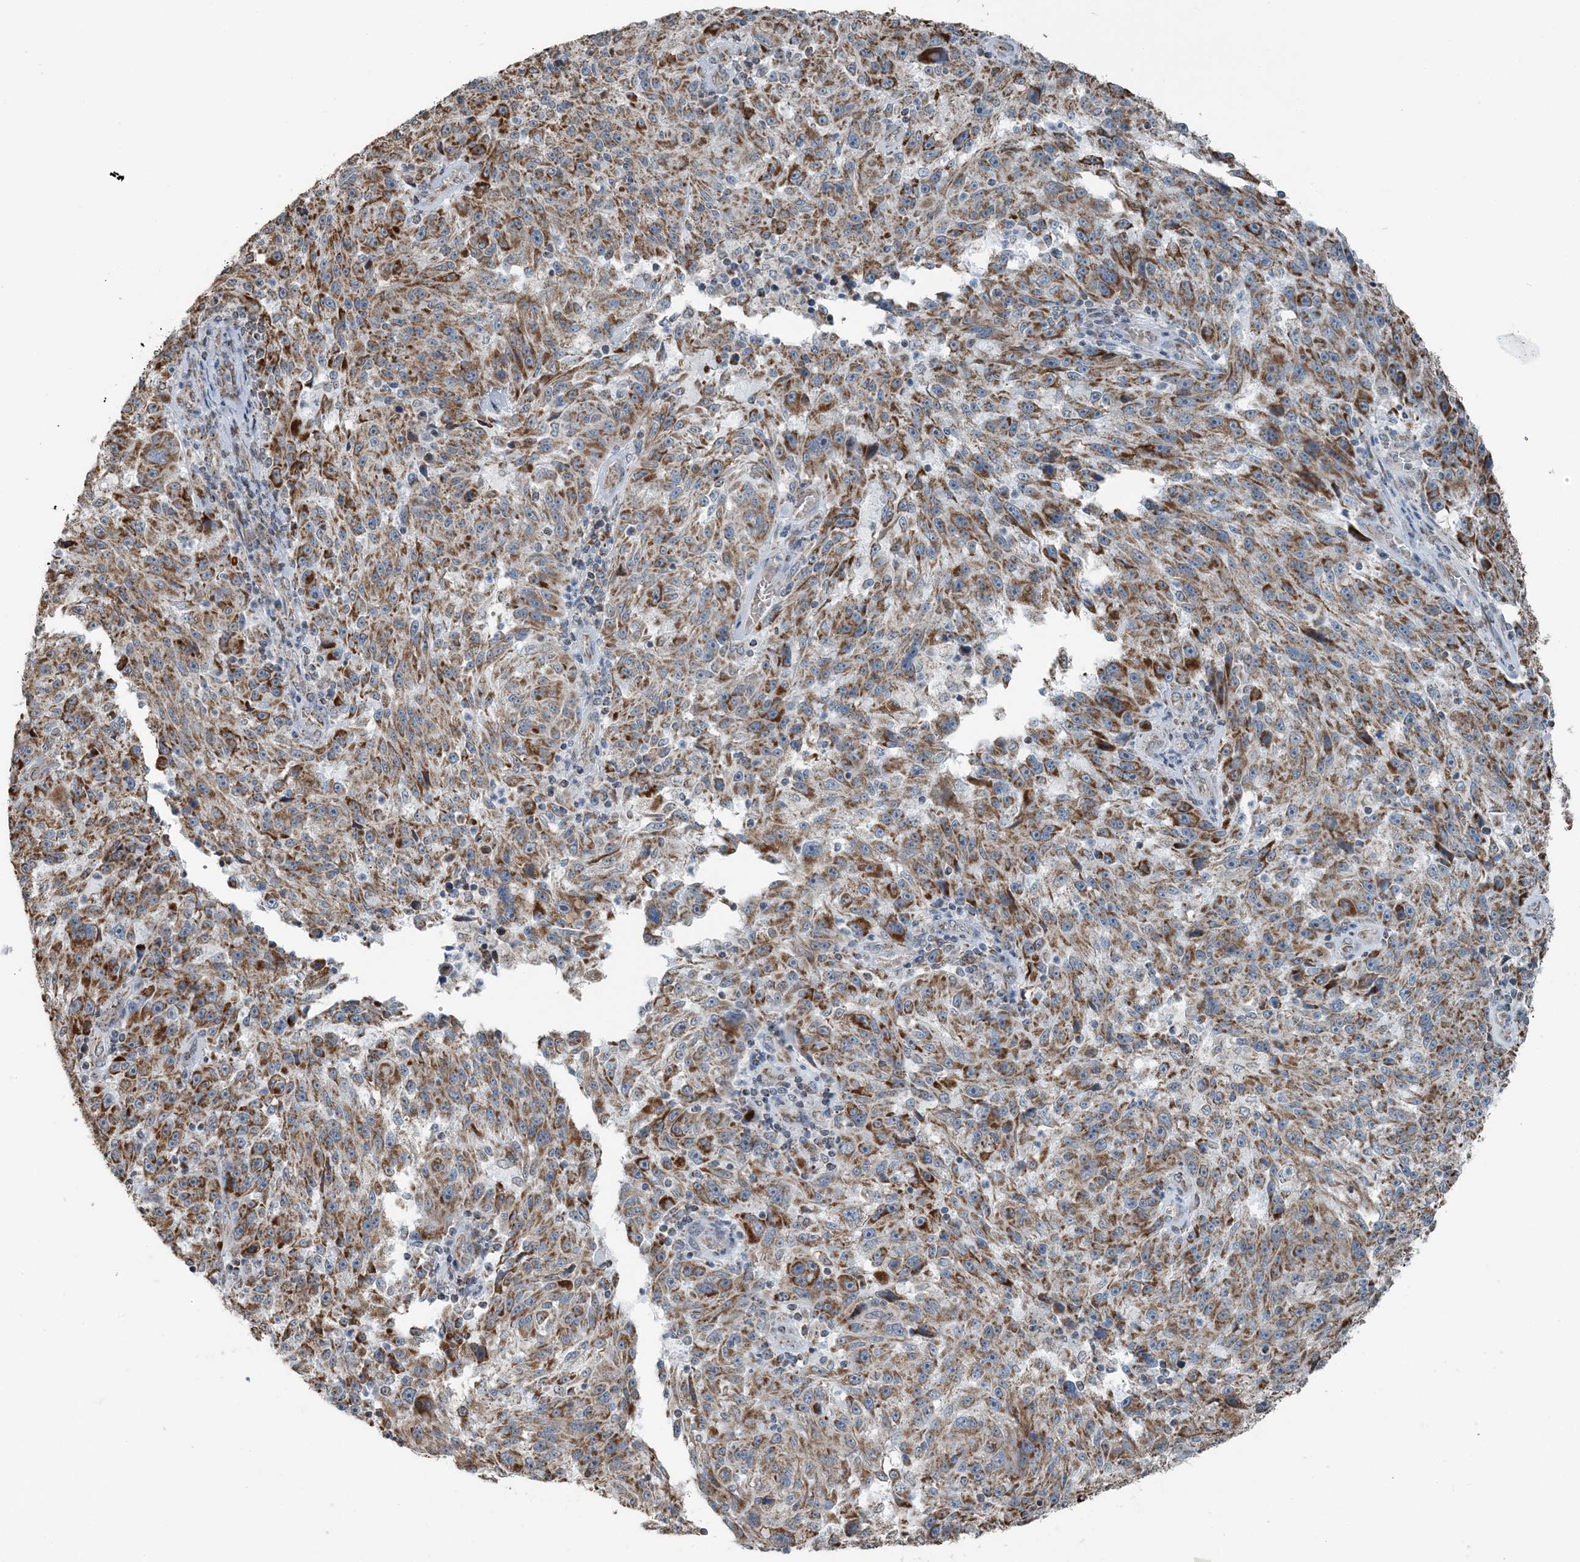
{"staining": {"intensity": "moderate", "quantity": ">75%", "location": "cytoplasmic/membranous"}, "tissue": "melanoma", "cell_type": "Tumor cells", "image_type": "cancer", "snomed": [{"axis": "morphology", "description": "Malignant melanoma, NOS"}, {"axis": "topography", "description": "Skin"}], "caption": "IHC histopathology image of neoplastic tissue: melanoma stained using immunohistochemistry (IHC) reveals medium levels of moderate protein expression localized specifically in the cytoplasmic/membranous of tumor cells, appearing as a cytoplasmic/membranous brown color.", "gene": "PILRB", "patient": {"sex": "male", "age": 53}}